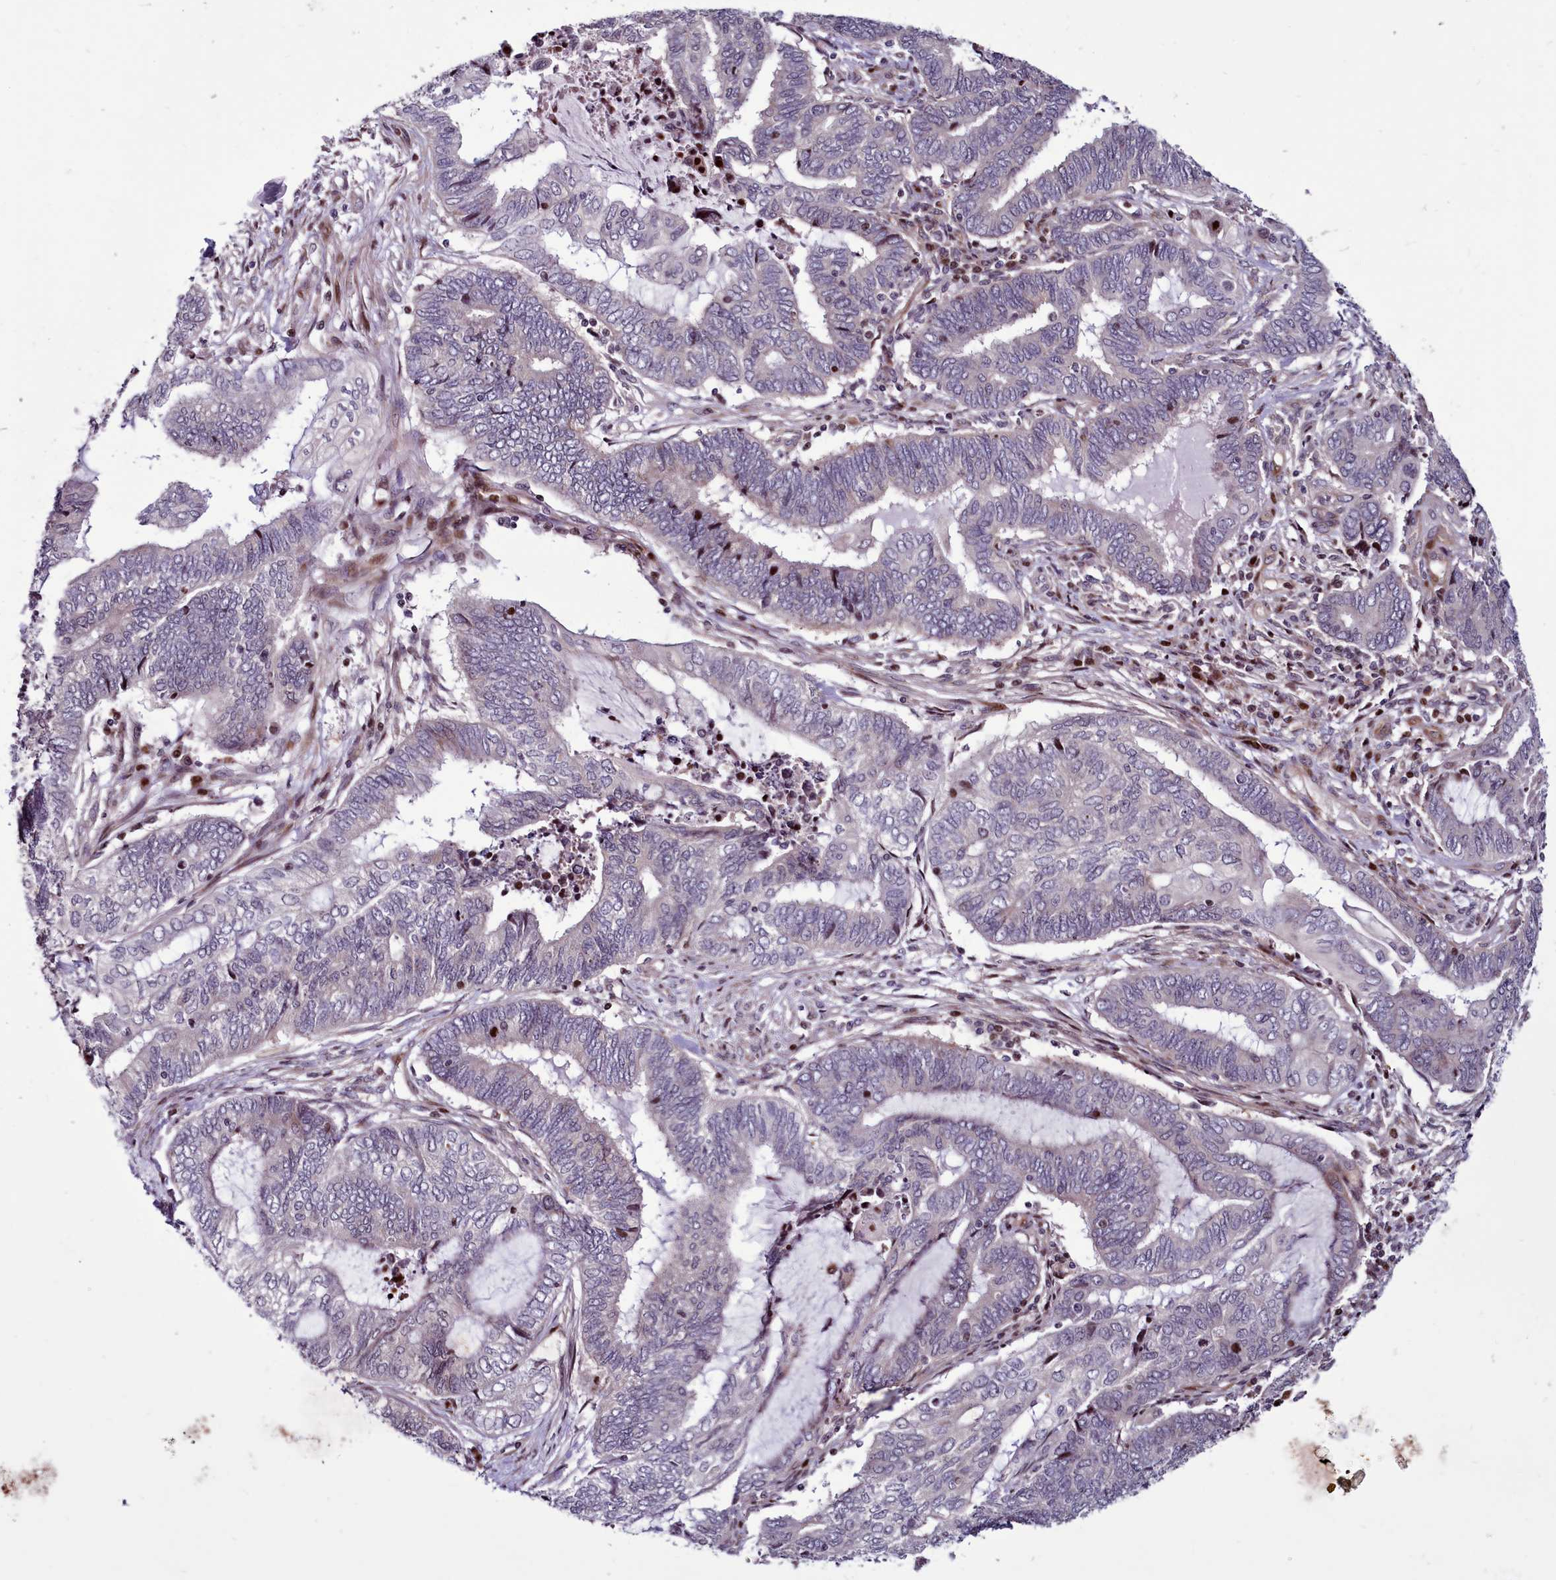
{"staining": {"intensity": "negative", "quantity": "none", "location": "none"}, "tissue": "endometrial cancer", "cell_type": "Tumor cells", "image_type": "cancer", "snomed": [{"axis": "morphology", "description": "Adenocarcinoma, NOS"}, {"axis": "topography", "description": "Uterus"}, {"axis": "topography", "description": "Endometrium"}], "caption": "Immunohistochemical staining of endometrial adenocarcinoma exhibits no significant positivity in tumor cells.", "gene": "WBP11", "patient": {"sex": "female", "age": 70}}